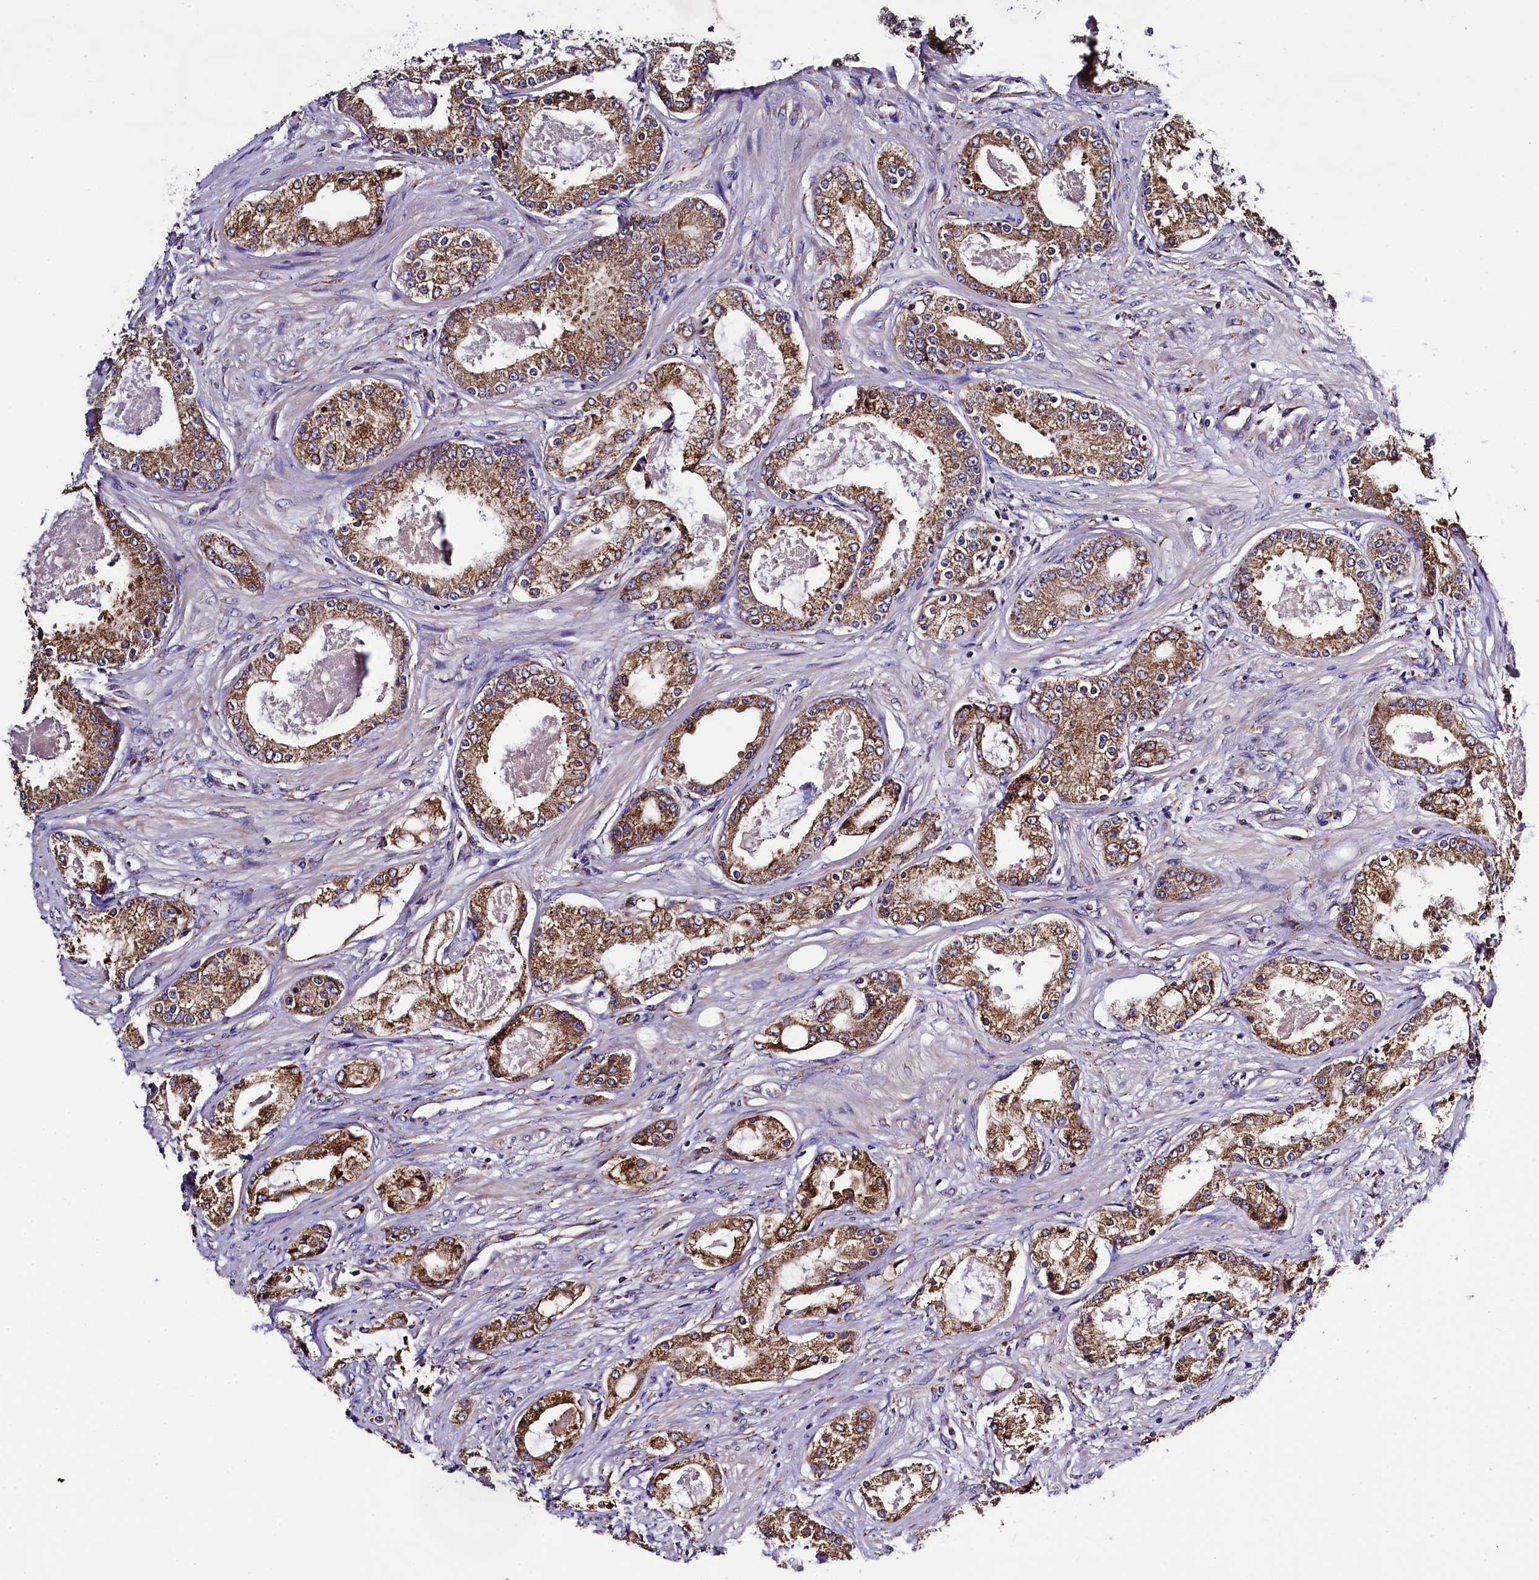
{"staining": {"intensity": "moderate", "quantity": ">75%", "location": "cytoplasmic/membranous"}, "tissue": "prostate cancer", "cell_type": "Tumor cells", "image_type": "cancer", "snomed": [{"axis": "morphology", "description": "Adenocarcinoma, Low grade"}, {"axis": "topography", "description": "Prostate"}], "caption": "Human prostate adenocarcinoma (low-grade) stained for a protein (brown) exhibits moderate cytoplasmic/membranous positive positivity in about >75% of tumor cells.", "gene": "CAPS2", "patient": {"sex": "male", "age": 68}}